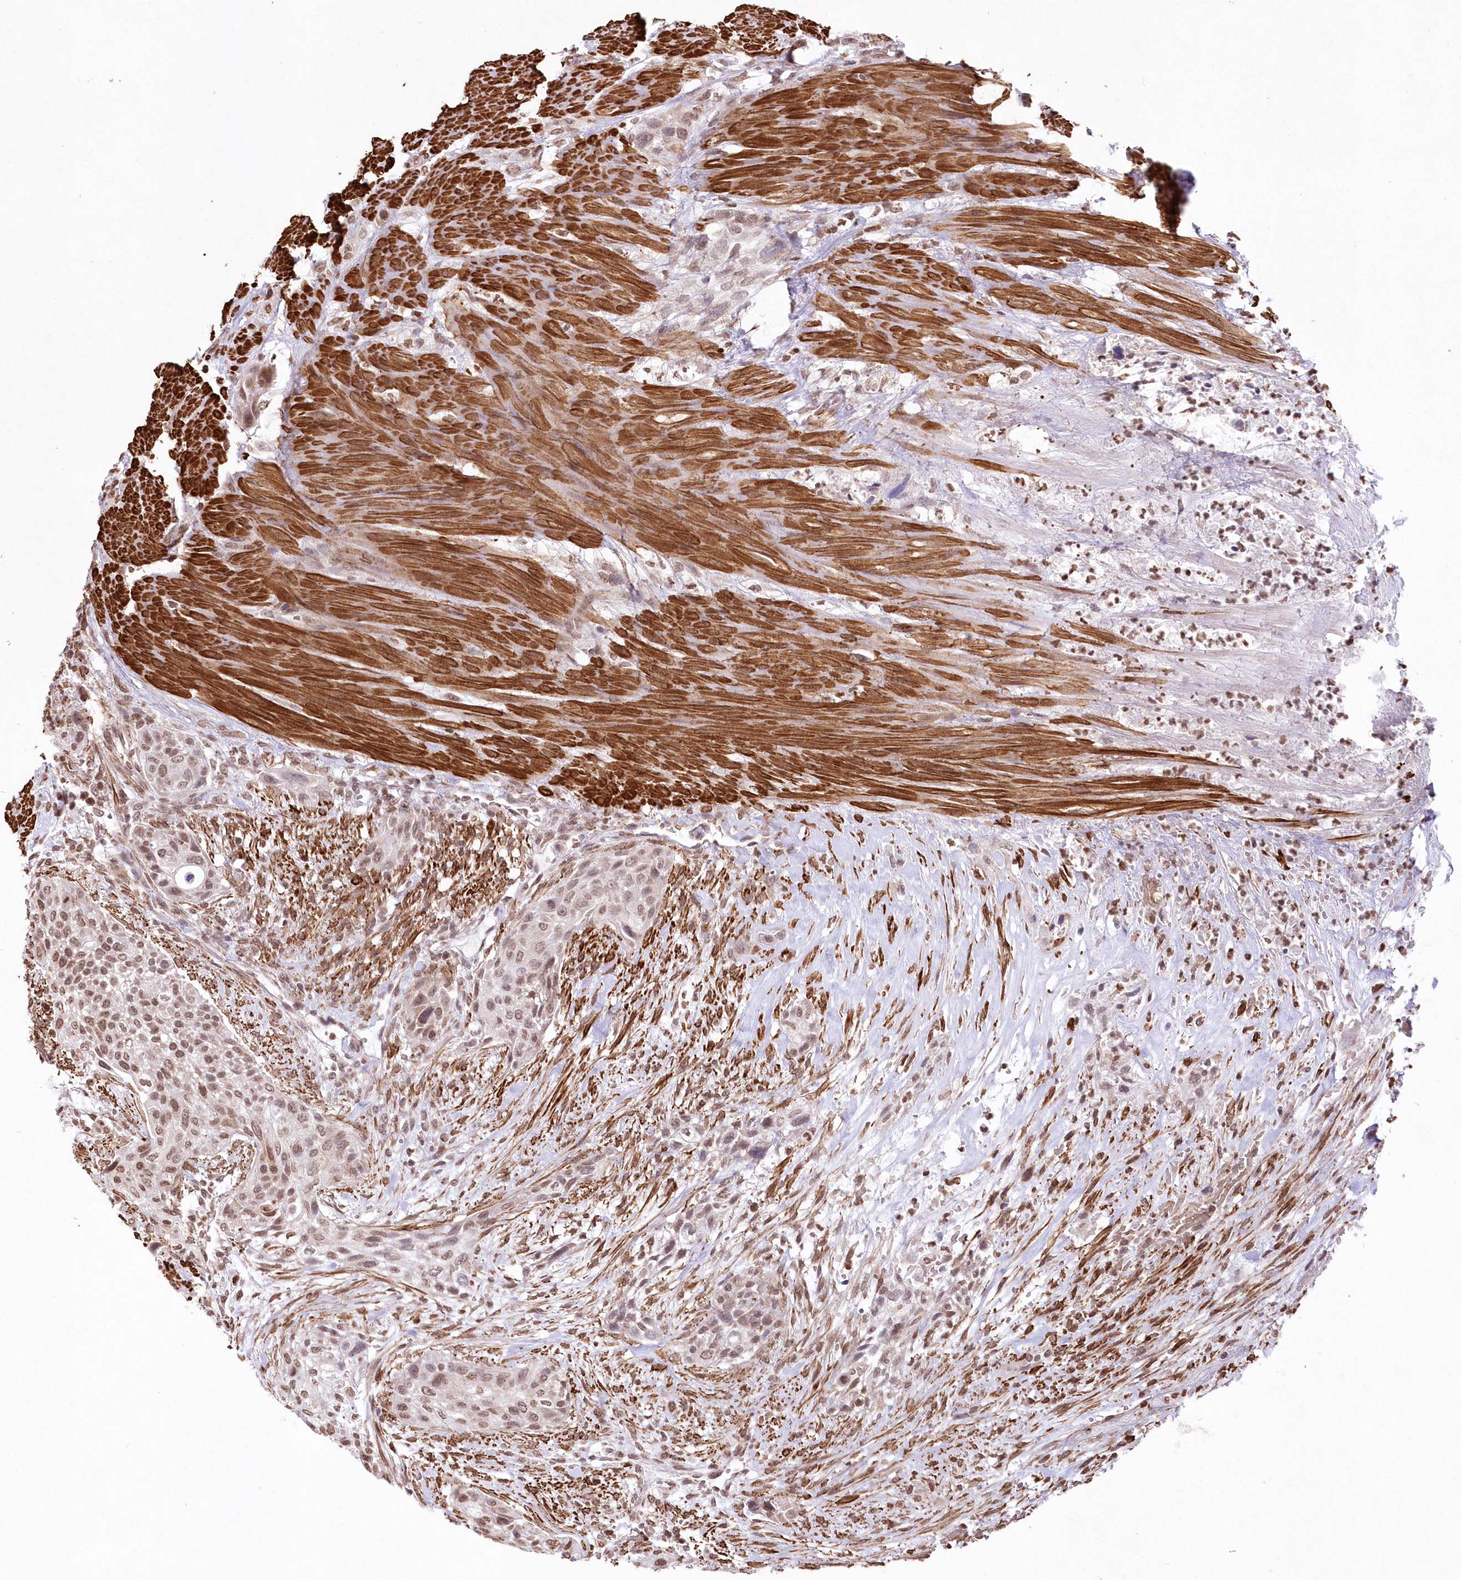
{"staining": {"intensity": "moderate", "quantity": "25%-75%", "location": "nuclear"}, "tissue": "urothelial cancer", "cell_type": "Tumor cells", "image_type": "cancer", "snomed": [{"axis": "morphology", "description": "Urothelial carcinoma, High grade"}, {"axis": "topography", "description": "Urinary bladder"}], "caption": "The immunohistochemical stain highlights moderate nuclear positivity in tumor cells of urothelial carcinoma (high-grade) tissue.", "gene": "RBM27", "patient": {"sex": "male", "age": 35}}